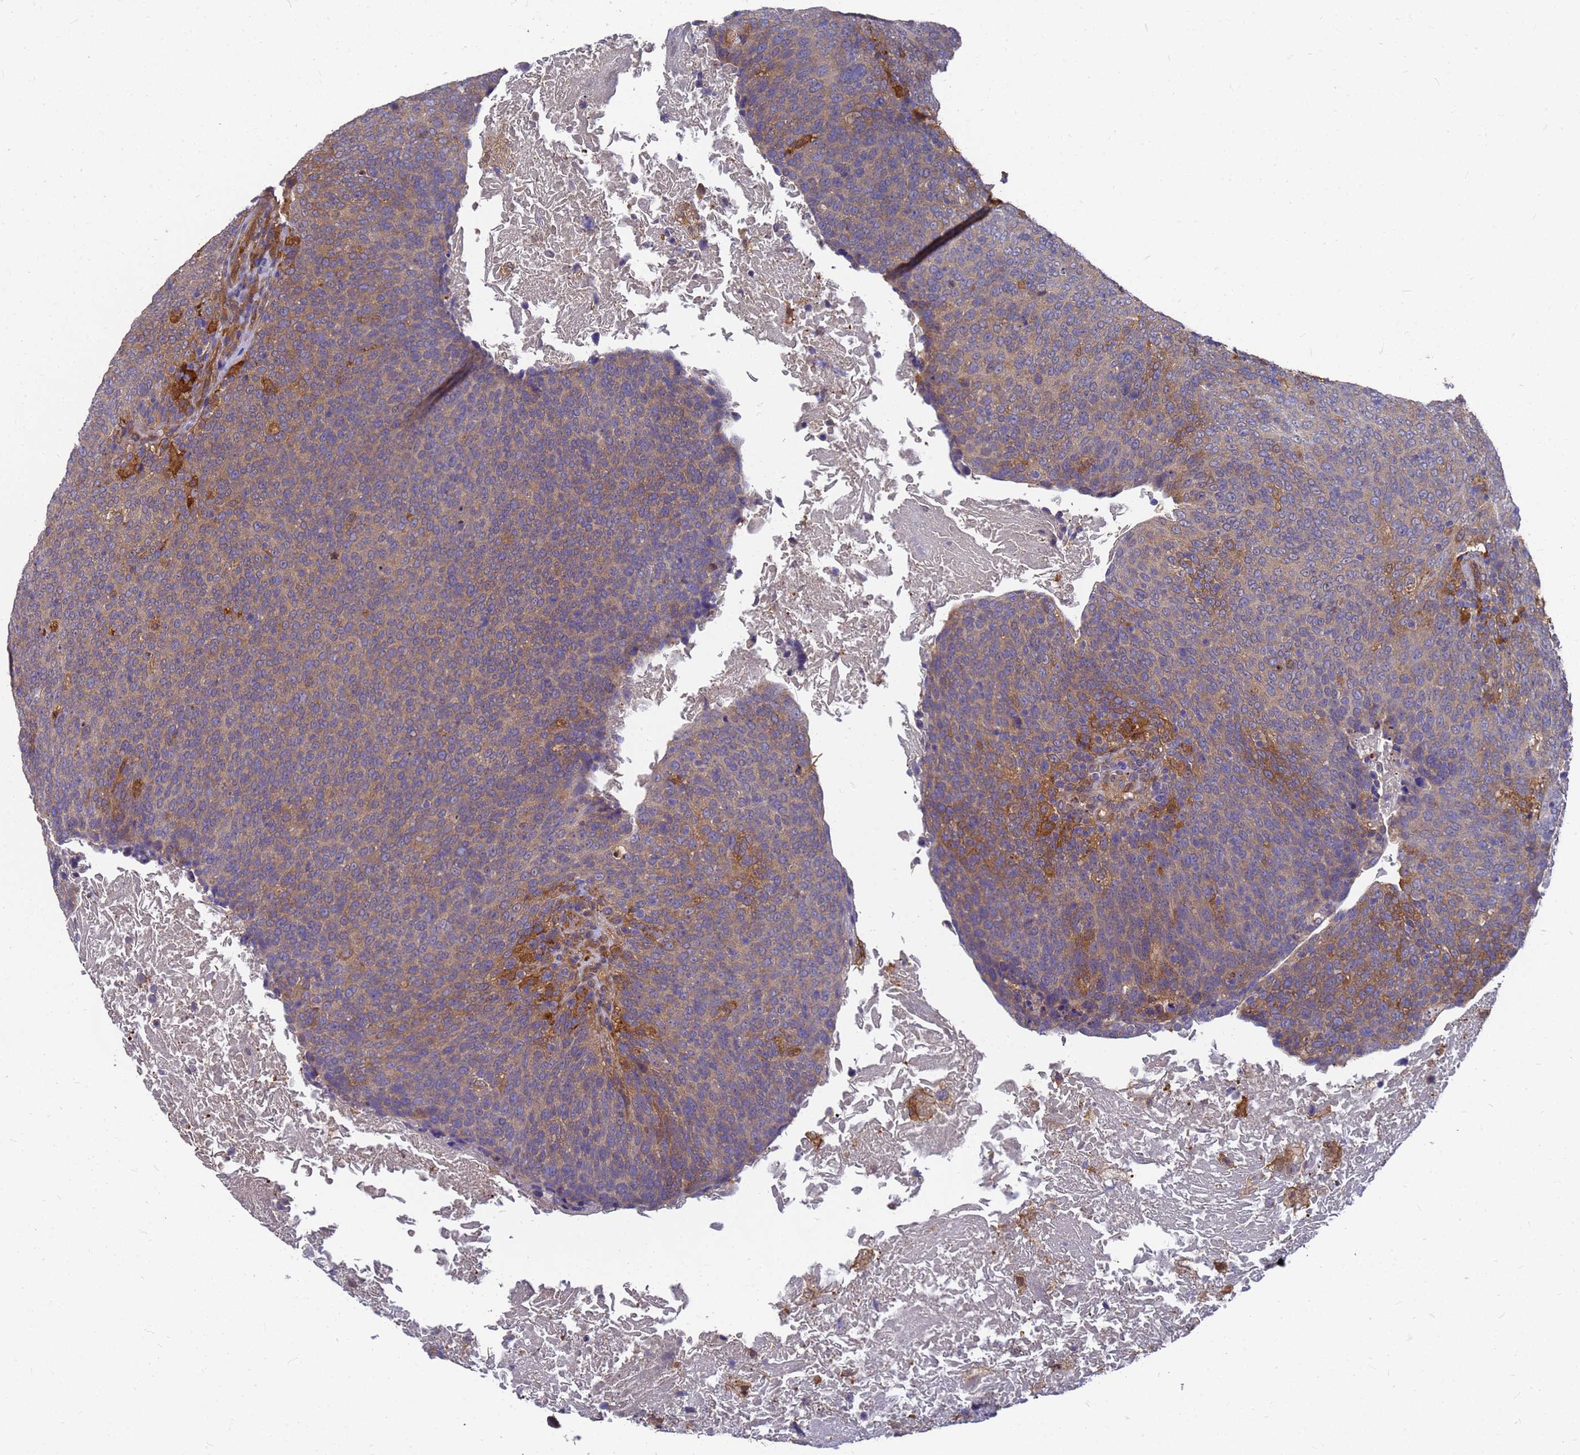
{"staining": {"intensity": "moderate", "quantity": "25%-75%", "location": "cytoplasmic/membranous"}, "tissue": "head and neck cancer", "cell_type": "Tumor cells", "image_type": "cancer", "snomed": [{"axis": "morphology", "description": "Squamous cell carcinoma, NOS"}, {"axis": "morphology", "description": "Squamous cell carcinoma, metastatic, NOS"}, {"axis": "topography", "description": "Lymph node"}, {"axis": "topography", "description": "Head-Neck"}], "caption": "A brown stain shows moderate cytoplasmic/membranous positivity of a protein in squamous cell carcinoma (head and neck) tumor cells.", "gene": "SLC35E2B", "patient": {"sex": "male", "age": 62}}